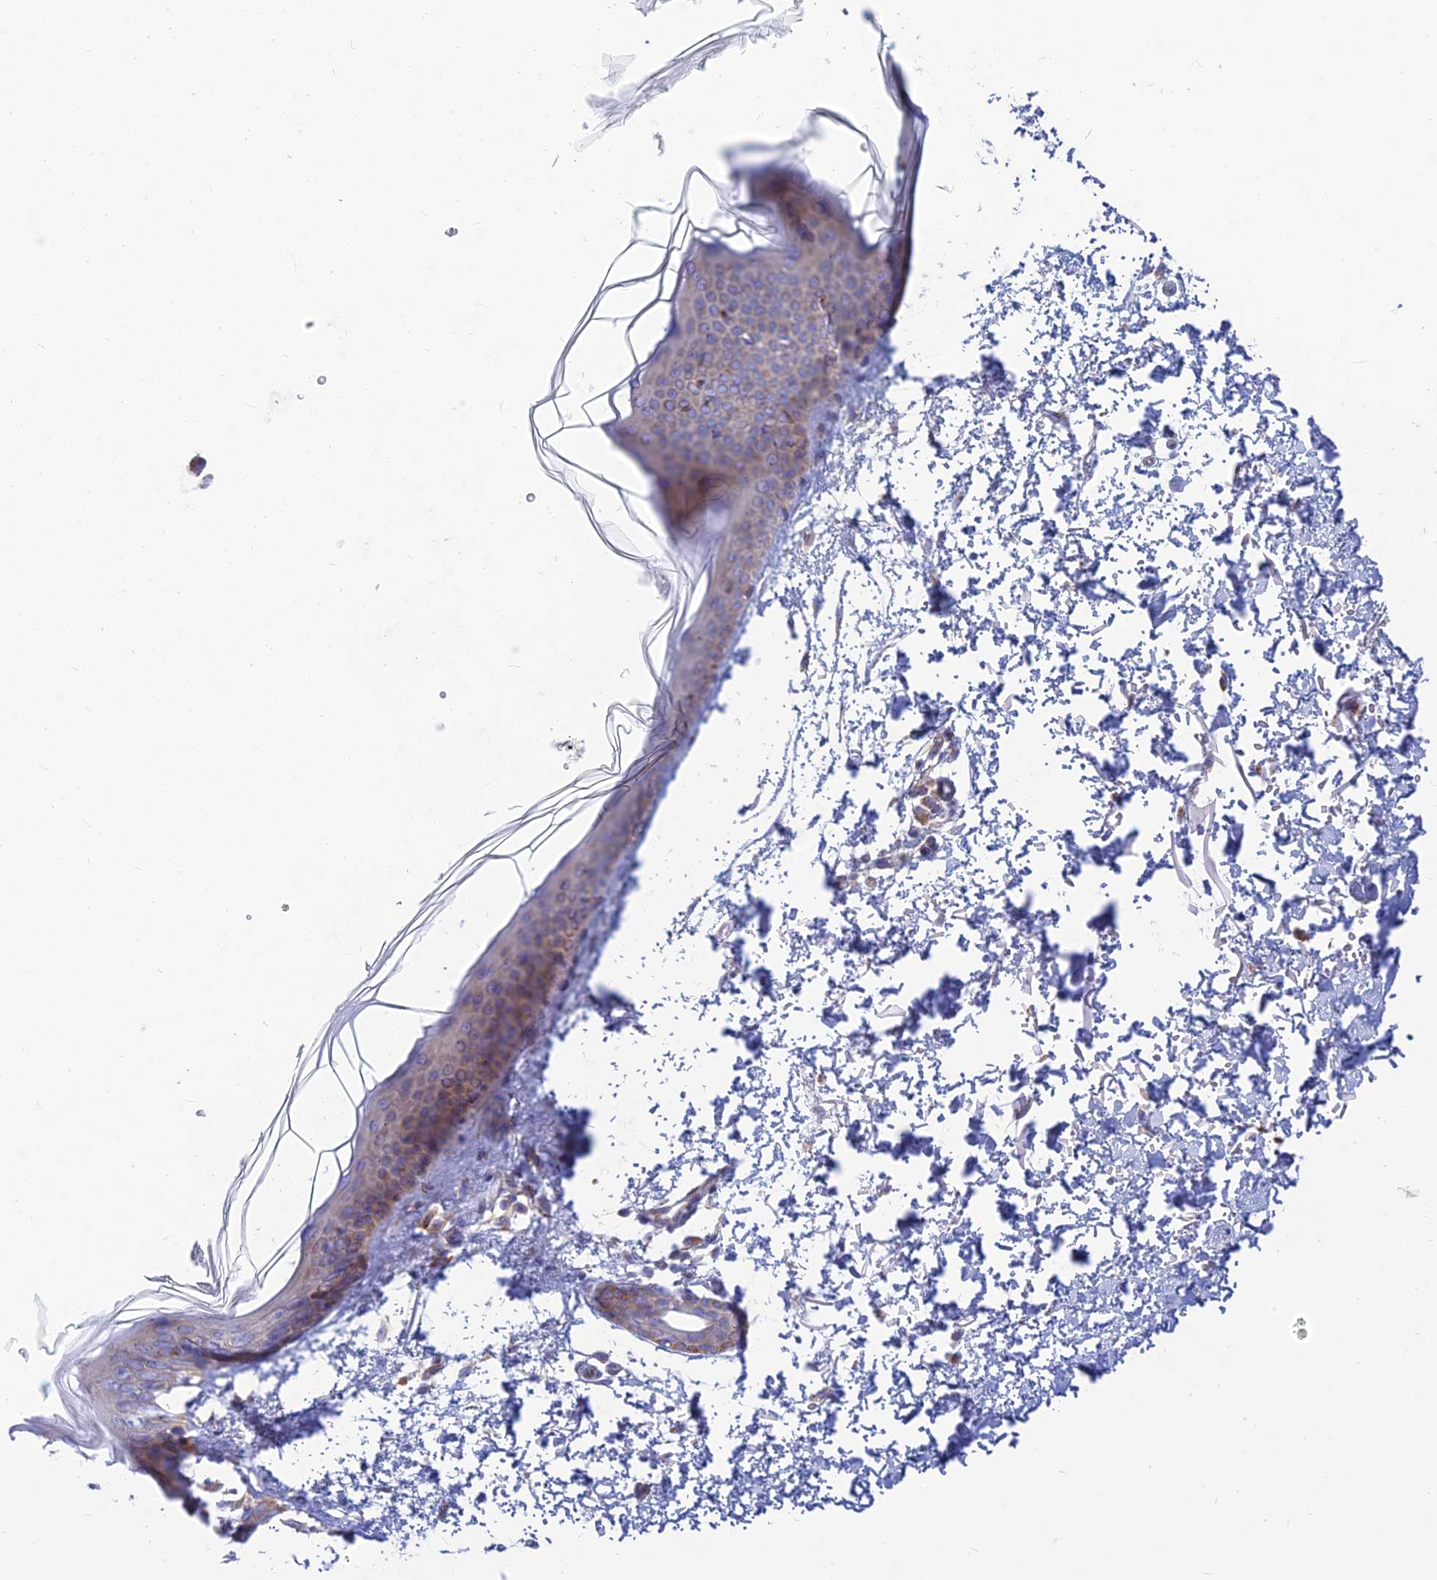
{"staining": {"intensity": "negative", "quantity": "none", "location": "none"}, "tissue": "skin", "cell_type": "Fibroblasts", "image_type": "normal", "snomed": [{"axis": "morphology", "description": "Normal tissue, NOS"}, {"axis": "topography", "description": "Skin"}], "caption": "DAB immunohistochemical staining of normal skin demonstrates no significant staining in fibroblasts.", "gene": "TMEM30B", "patient": {"sex": "male", "age": 66}}